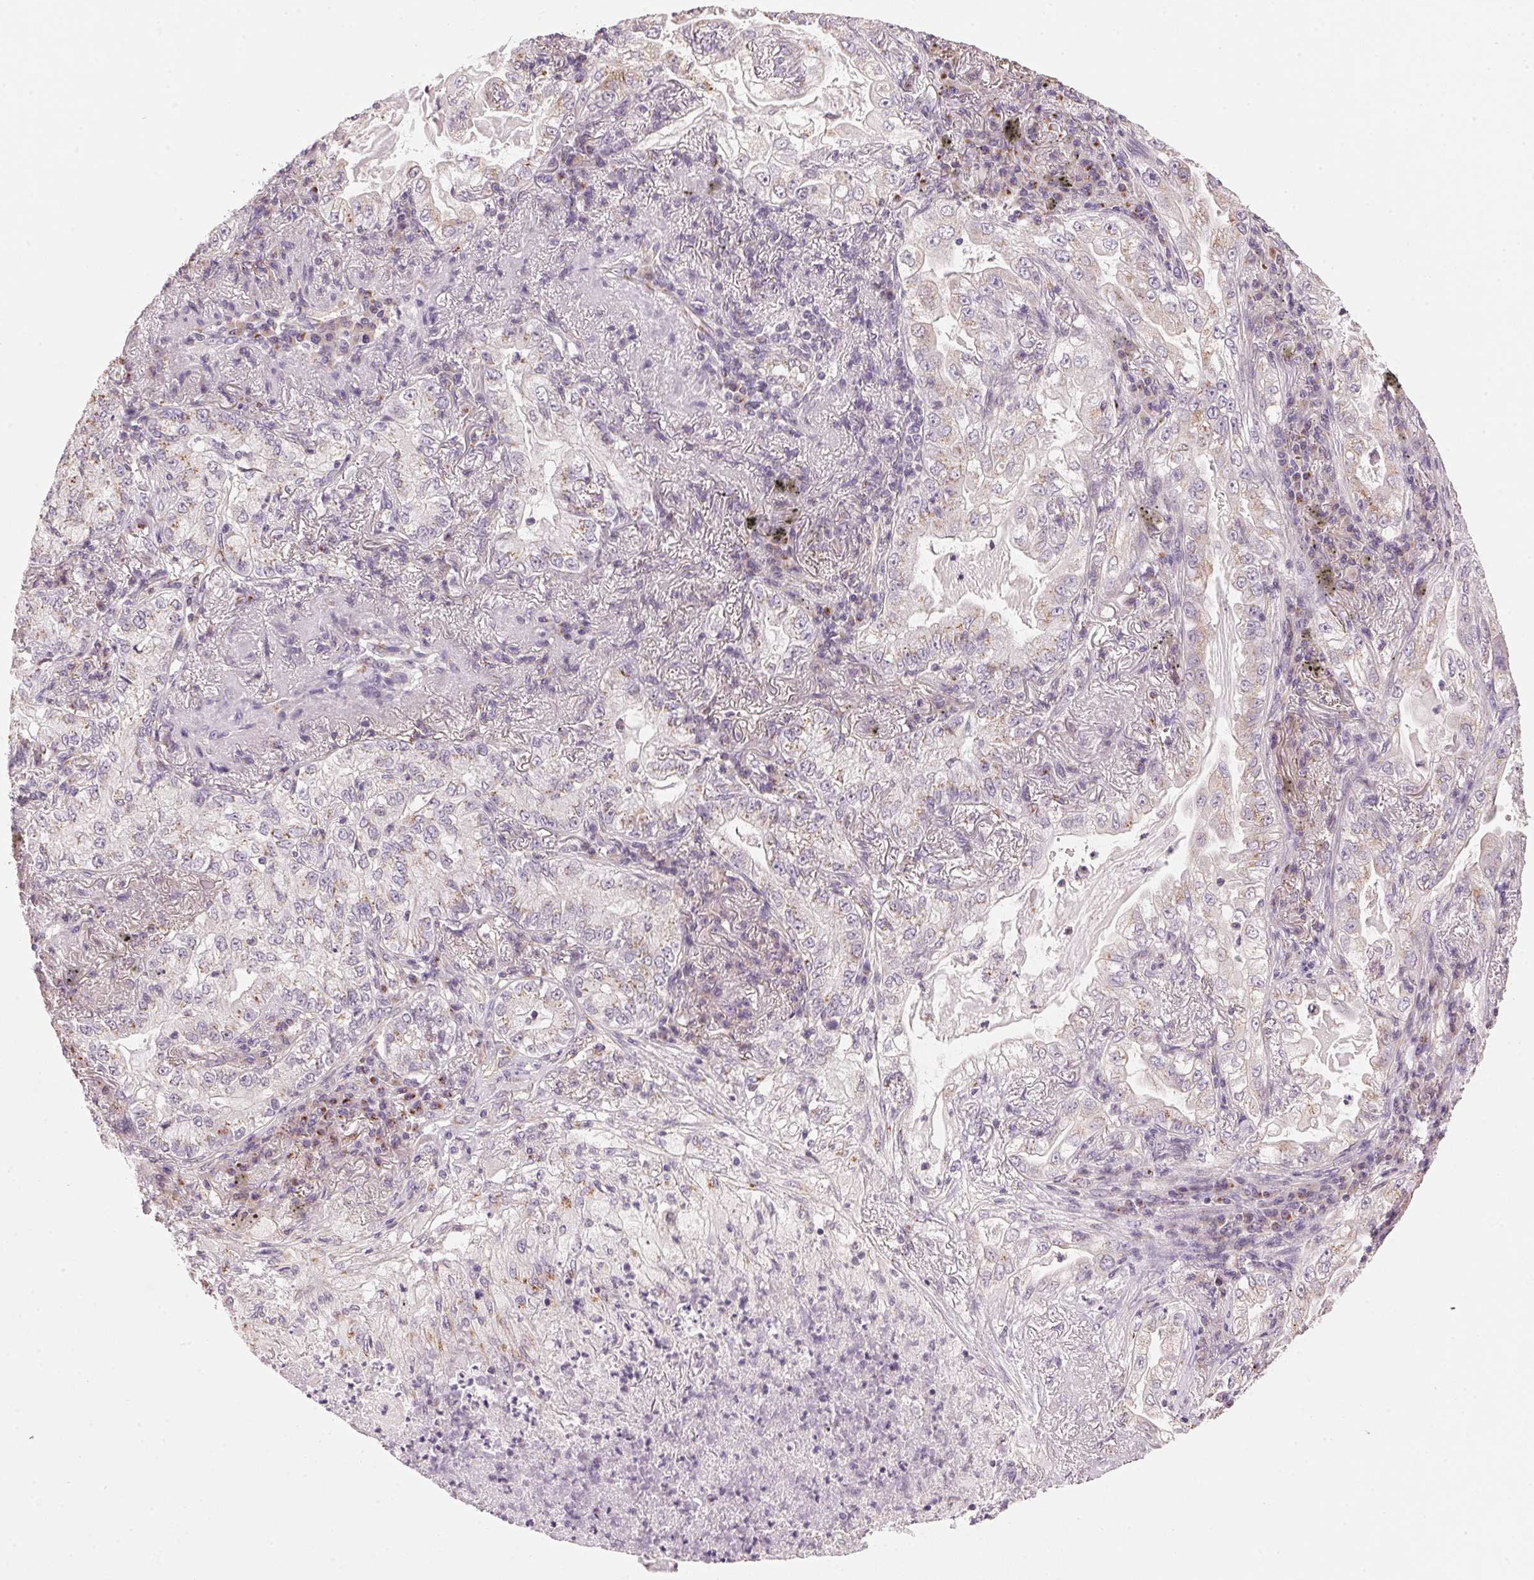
{"staining": {"intensity": "moderate", "quantity": "<25%", "location": "cytoplasmic/membranous"}, "tissue": "lung cancer", "cell_type": "Tumor cells", "image_type": "cancer", "snomed": [{"axis": "morphology", "description": "Adenocarcinoma, NOS"}, {"axis": "topography", "description": "Lung"}], "caption": "A high-resolution histopathology image shows immunohistochemistry (IHC) staining of adenocarcinoma (lung), which reveals moderate cytoplasmic/membranous positivity in approximately <25% of tumor cells.", "gene": "GOLPH3", "patient": {"sex": "female", "age": 73}}